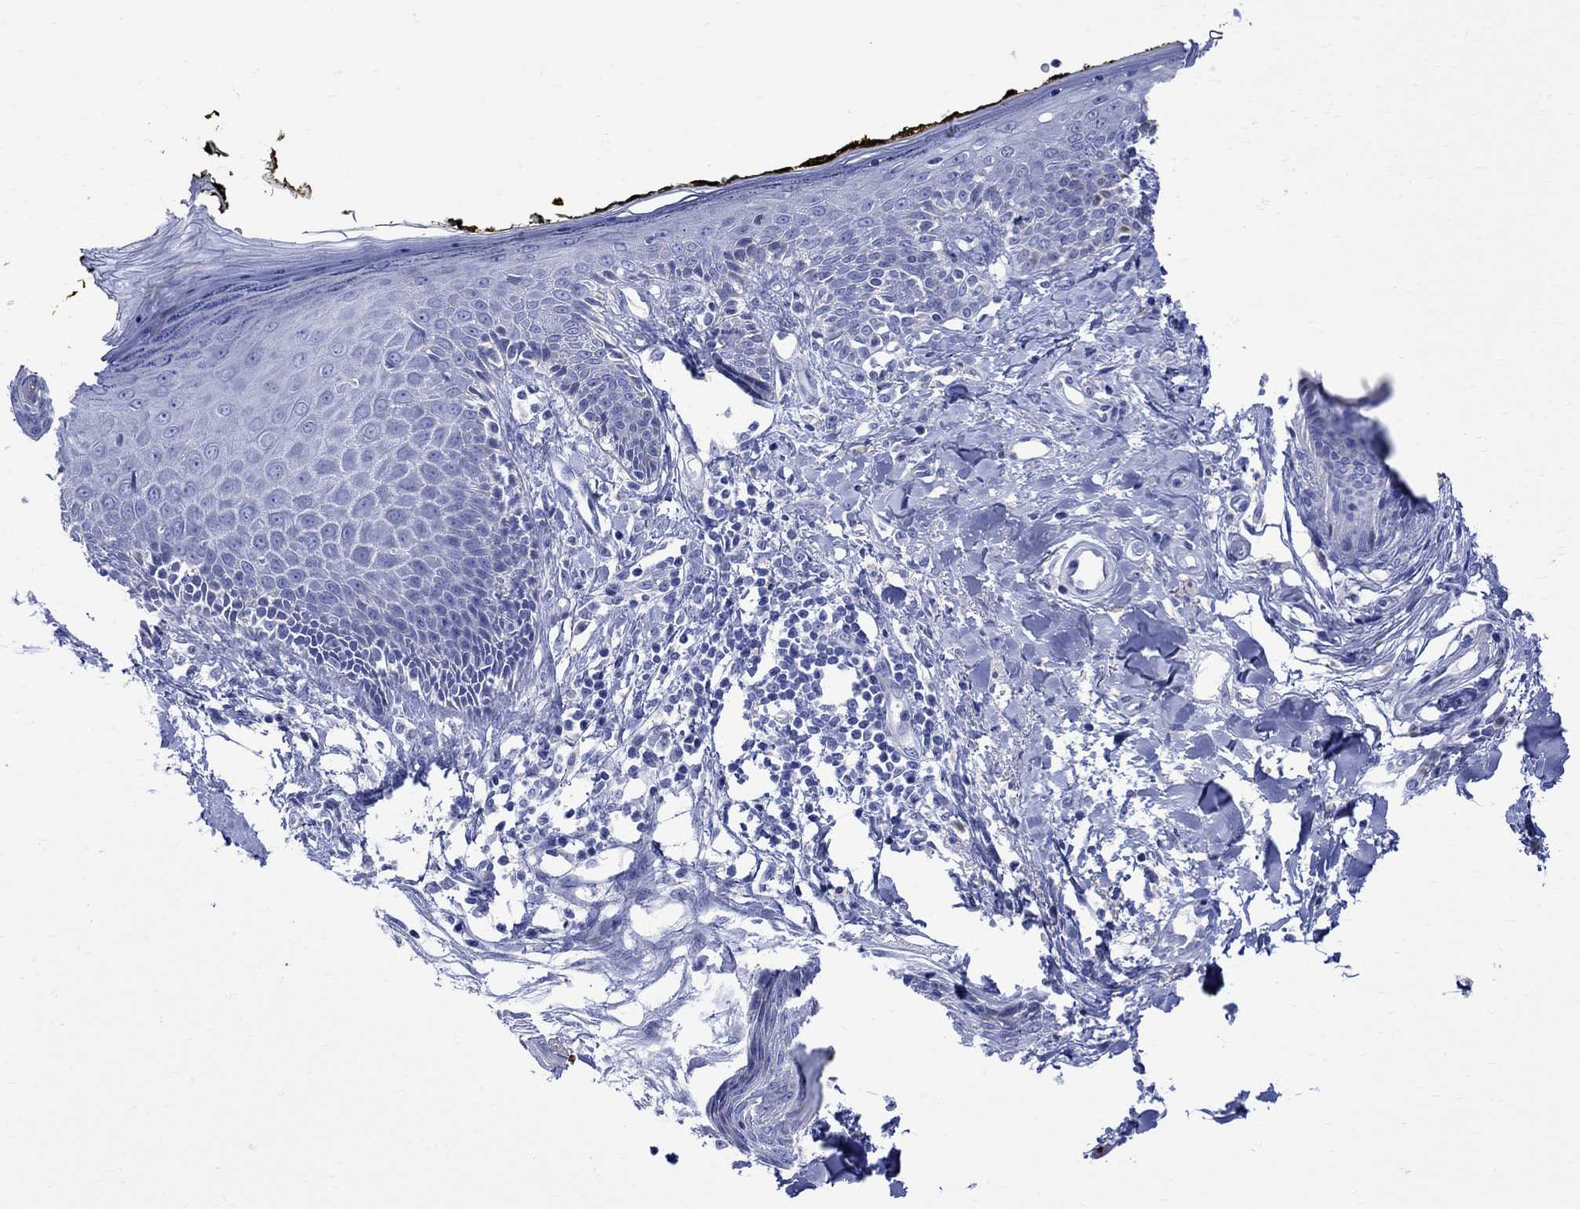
{"staining": {"intensity": "negative", "quantity": "none", "location": "none"}, "tissue": "skin", "cell_type": "Fibroblasts", "image_type": "normal", "snomed": [{"axis": "morphology", "description": "Normal tissue, NOS"}, {"axis": "topography", "description": "Skin"}], "caption": "This is an IHC photomicrograph of benign skin. There is no staining in fibroblasts.", "gene": "PARVB", "patient": {"sex": "male", "age": 76}}